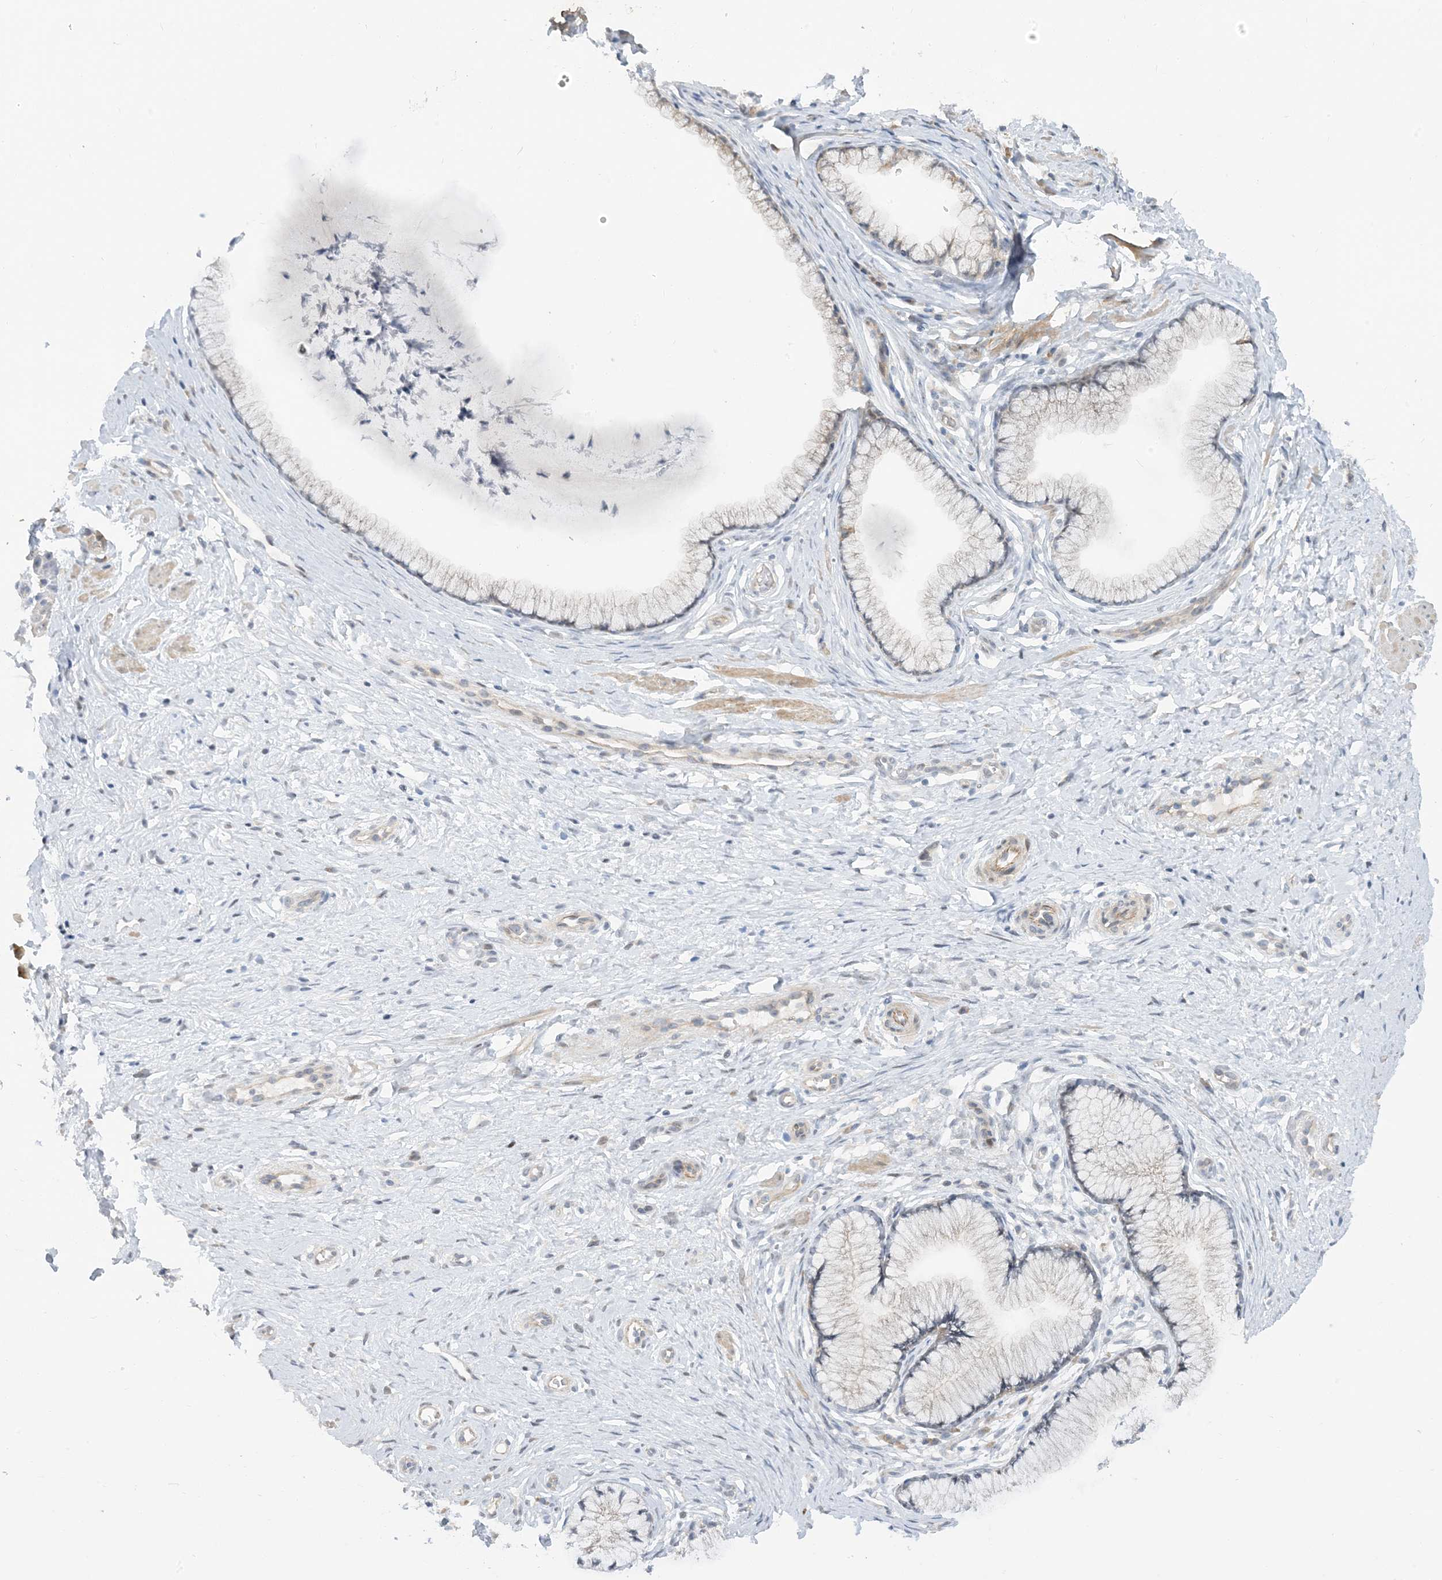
{"staining": {"intensity": "moderate", "quantity": "<25%", "location": "cytoplasmic/membranous"}, "tissue": "cervix", "cell_type": "Glandular cells", "image_type": "normal", "snomed": [{"axis": "morphology", "description": "Normal tissue, NOS"}, {"axis": "topography", "description": "Cervix"}], "caption": "The immunohistochemical stain shows moderate cytoplasmic/membranous staining in glandular cells of normal cervix. The staining is performed using DAB (3,3'-diaminobenzidine) brown chromogen to label protein expression. The nuclei are counter-stained blue using hematoxylin.", "gene": "IL36B", "patient": {"sex": "female", "age": 36}}